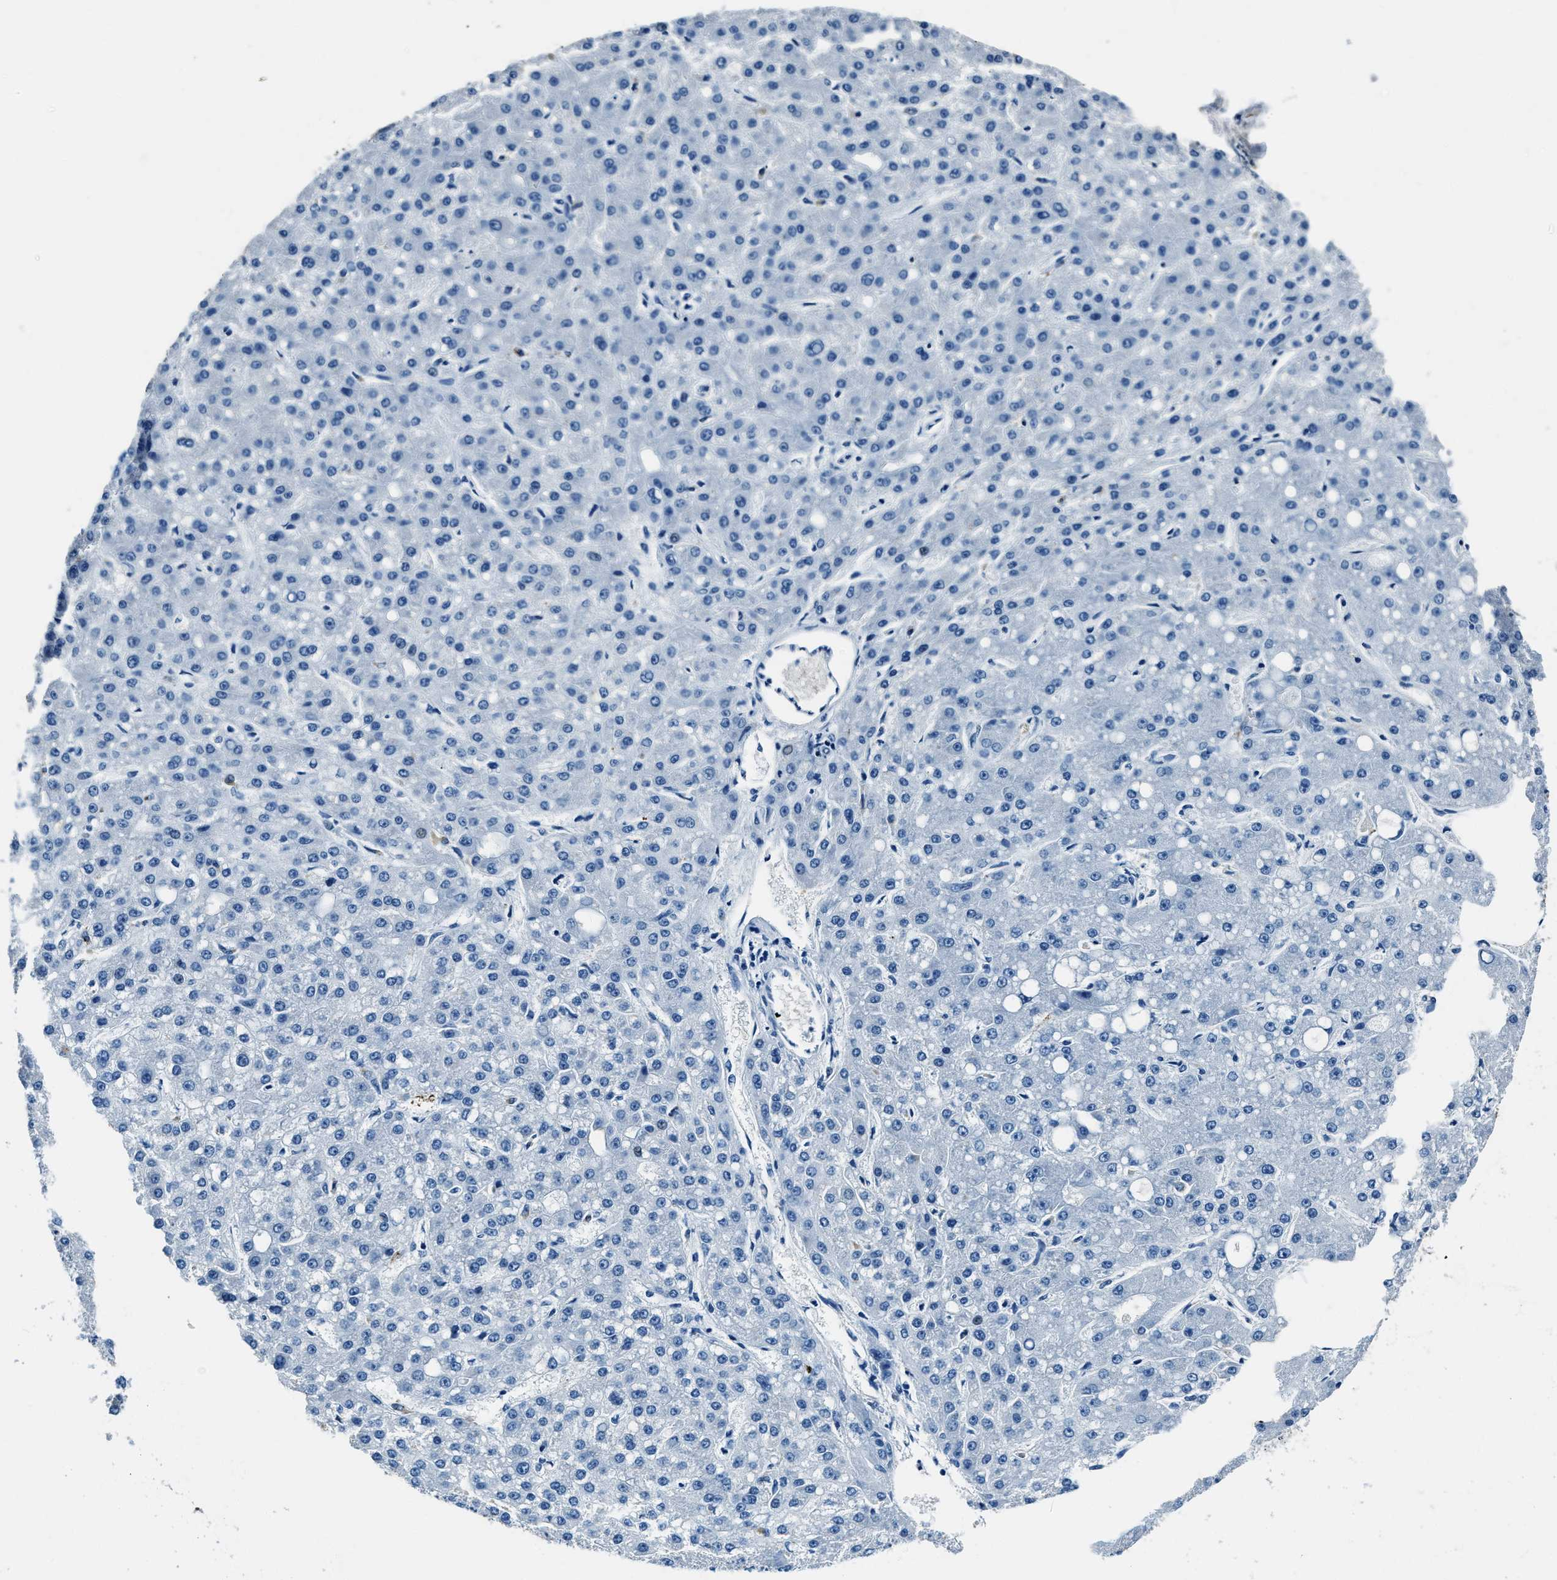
{"staining": {"intensity": "negative", "quantity": "none", "location": "none"}, "tissue": "liver cancer", "cell_type": "Tumor cells", "image_type": "cancer", "snomed": [{"axis": "morphology", "description": "Carcinoma, Hepatocellular, NOS"}, {"axis": "topography", "description": "Liver"}], "caption": "Histopathology image shows no protein staining in tumor cells of liver cancer (hepatocellular carcinoma) tissue.", "gene": "PTPDC1", "patient": {"sex": "male", "age": 67}}